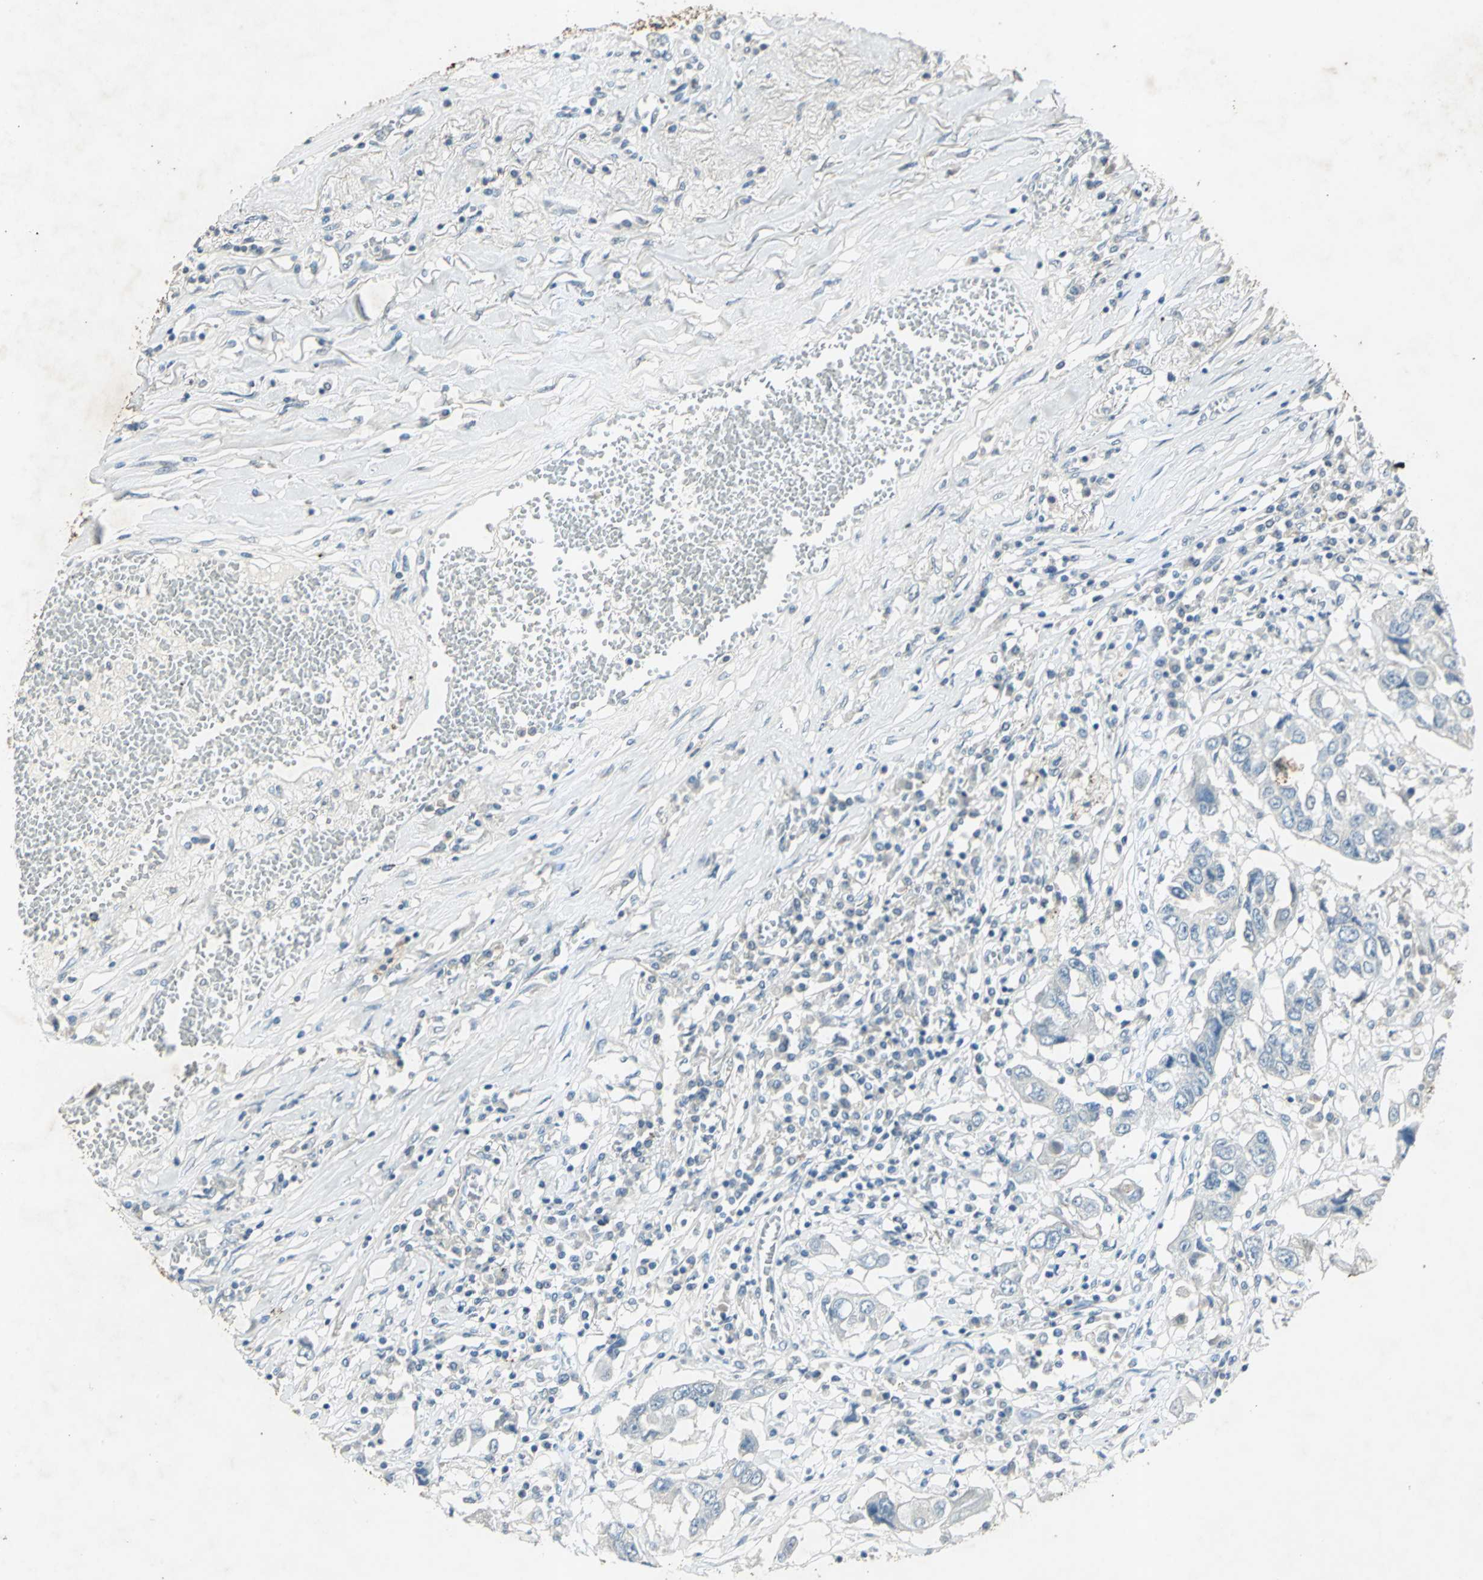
{"staining": {"intensity": "negative", "quantity": "none", "location": "none"}, "tissue": "lung cancer", "cell_type": "Tumor cells", "image_type": "cancer", "snomed": [{"axis": "morphology", "description": "Squamous cell carcinoma, NOS"}, {"axis": "topography", "description": "Lung"}], "caption": "IHC of lung squamous cell carcinoma demonstrates no positivity in tumor cells.", "gene": "CAMK2B", "patient": {"sex": "male", "age": 71}}